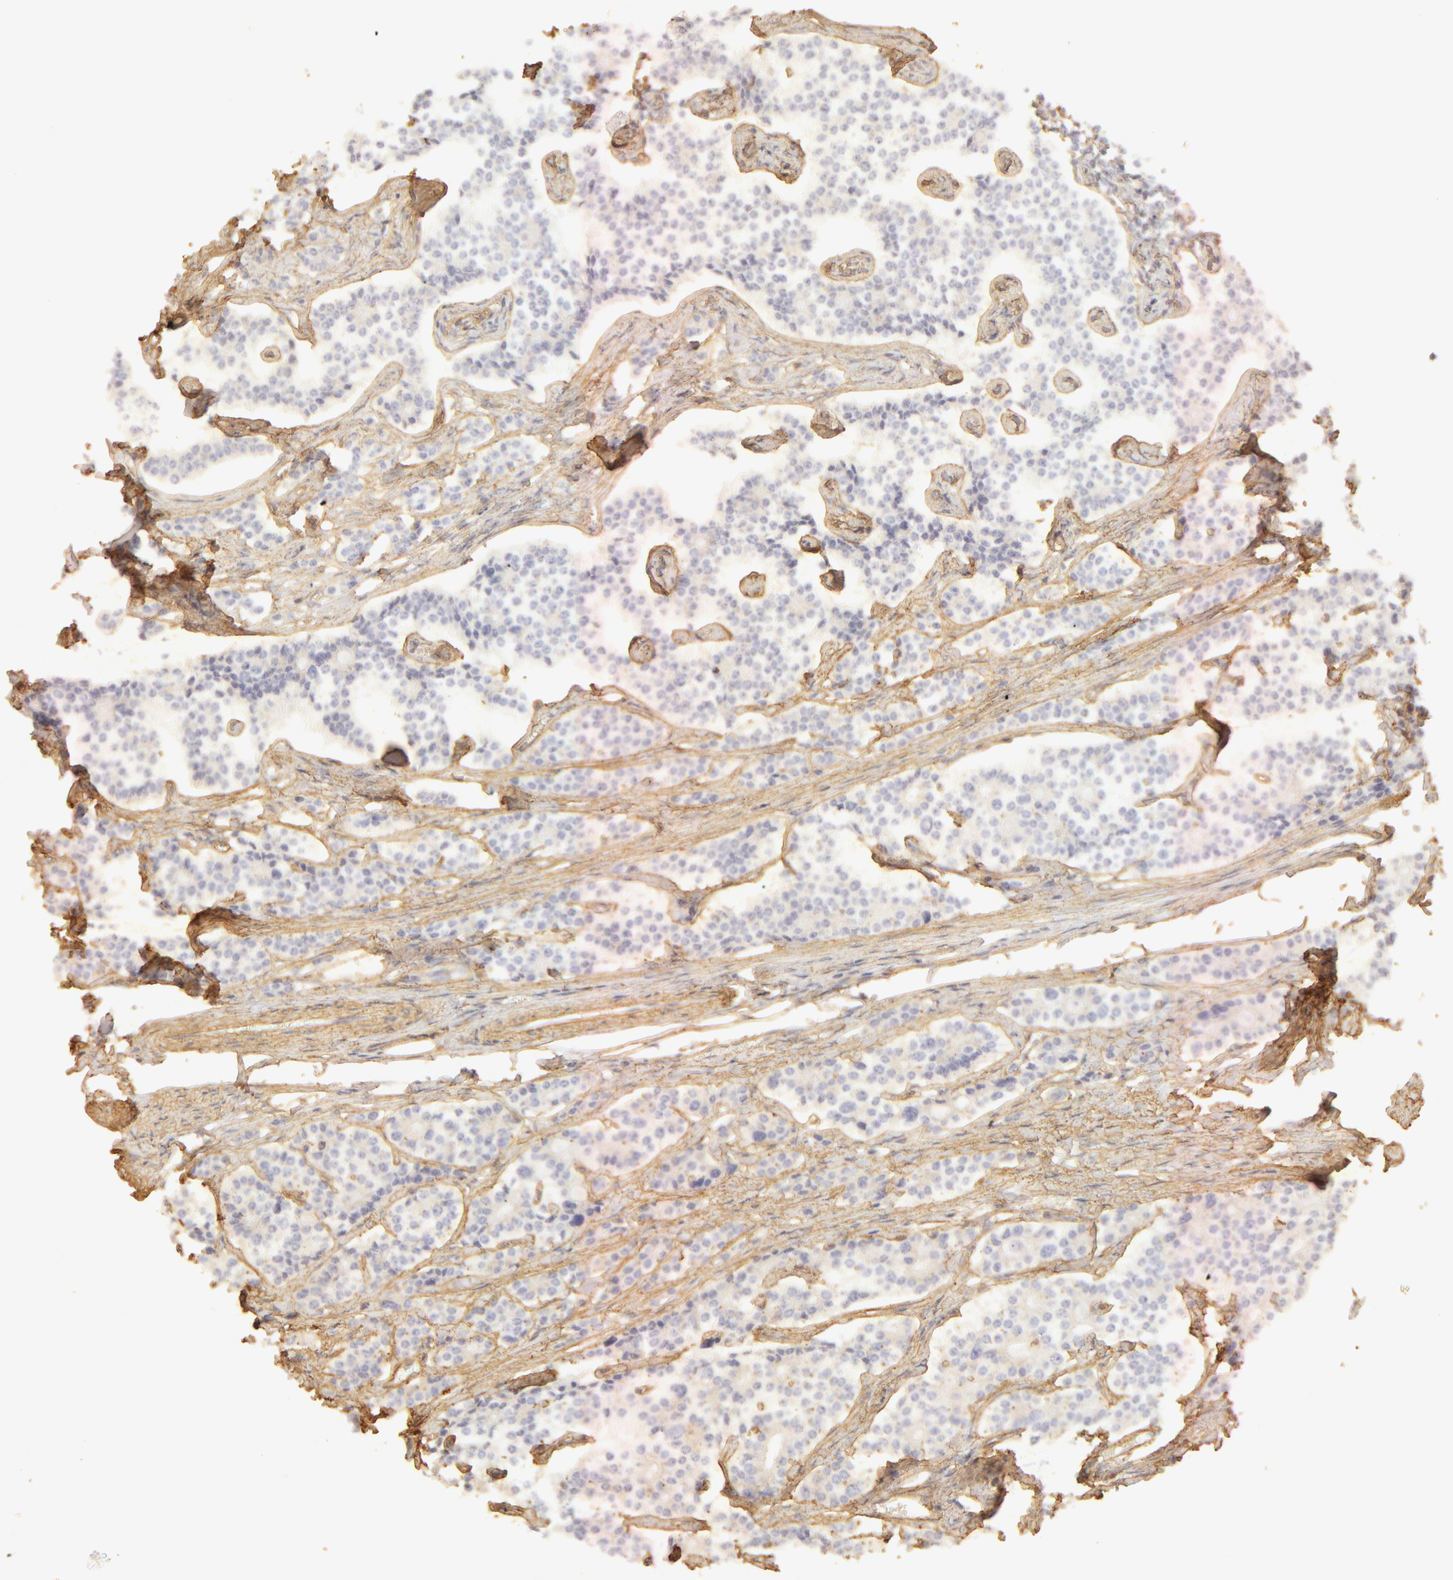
{"staining": {"intensity": "negative", "quantity": "none", "location": "none"}, "tissue": "carcinoid", "cell_type": "Tumor cells", "image_type": "cancer", "snomed": [{"axis": "morphology", "description": "Carcinoid, malignant, NOS"}, {"axis": "topography", "description": "Small intestine"}], "caption": "A high-resolution micrograph shows immunohistochemistry staining of carcinoid, which demonstrates no significant staining in tumor cells. (DAB immunohistochemistry with hematoxylin counter stain).", "gene": "COL4A1", "patient": {"sex": "male", "age": 63}}